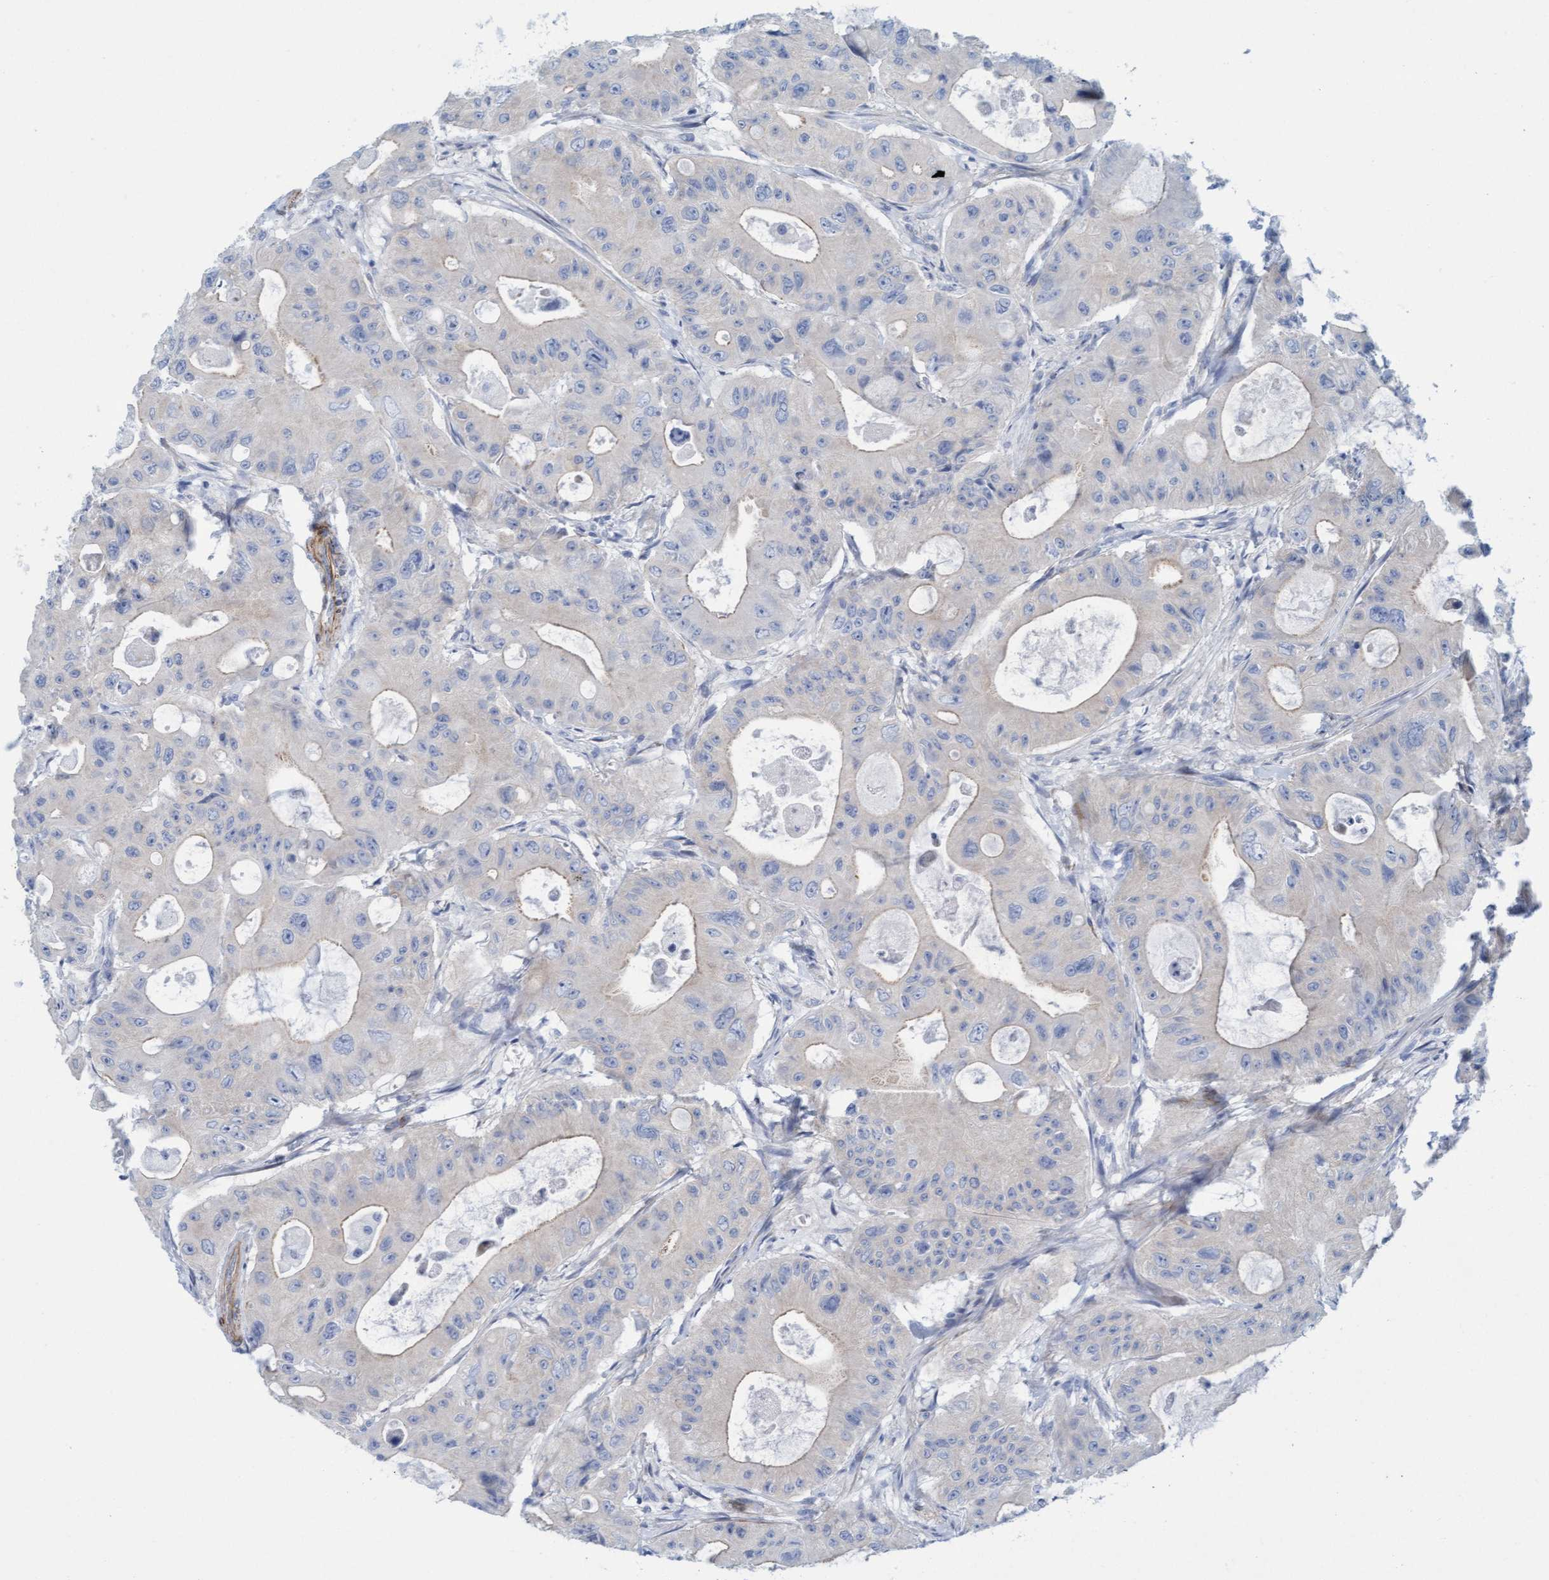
{"staining": {"intensity": "negative", "quantity": "none", "location": "none"}, "tissue": "colorectal cancer", "cell_type": "Tumor cells", "image_type": "cancer", "snomed": [{"axis": "morphology", "description": "Adenocarcinoma, NOS"}, {"axis": "topography", "description": "Colon"}], "caption": "Tumor cells show no significant staining in adenocarcinoma (colorectal).", "gene": "MTFR1", "patient": {"sex": "female", "age": 46}}